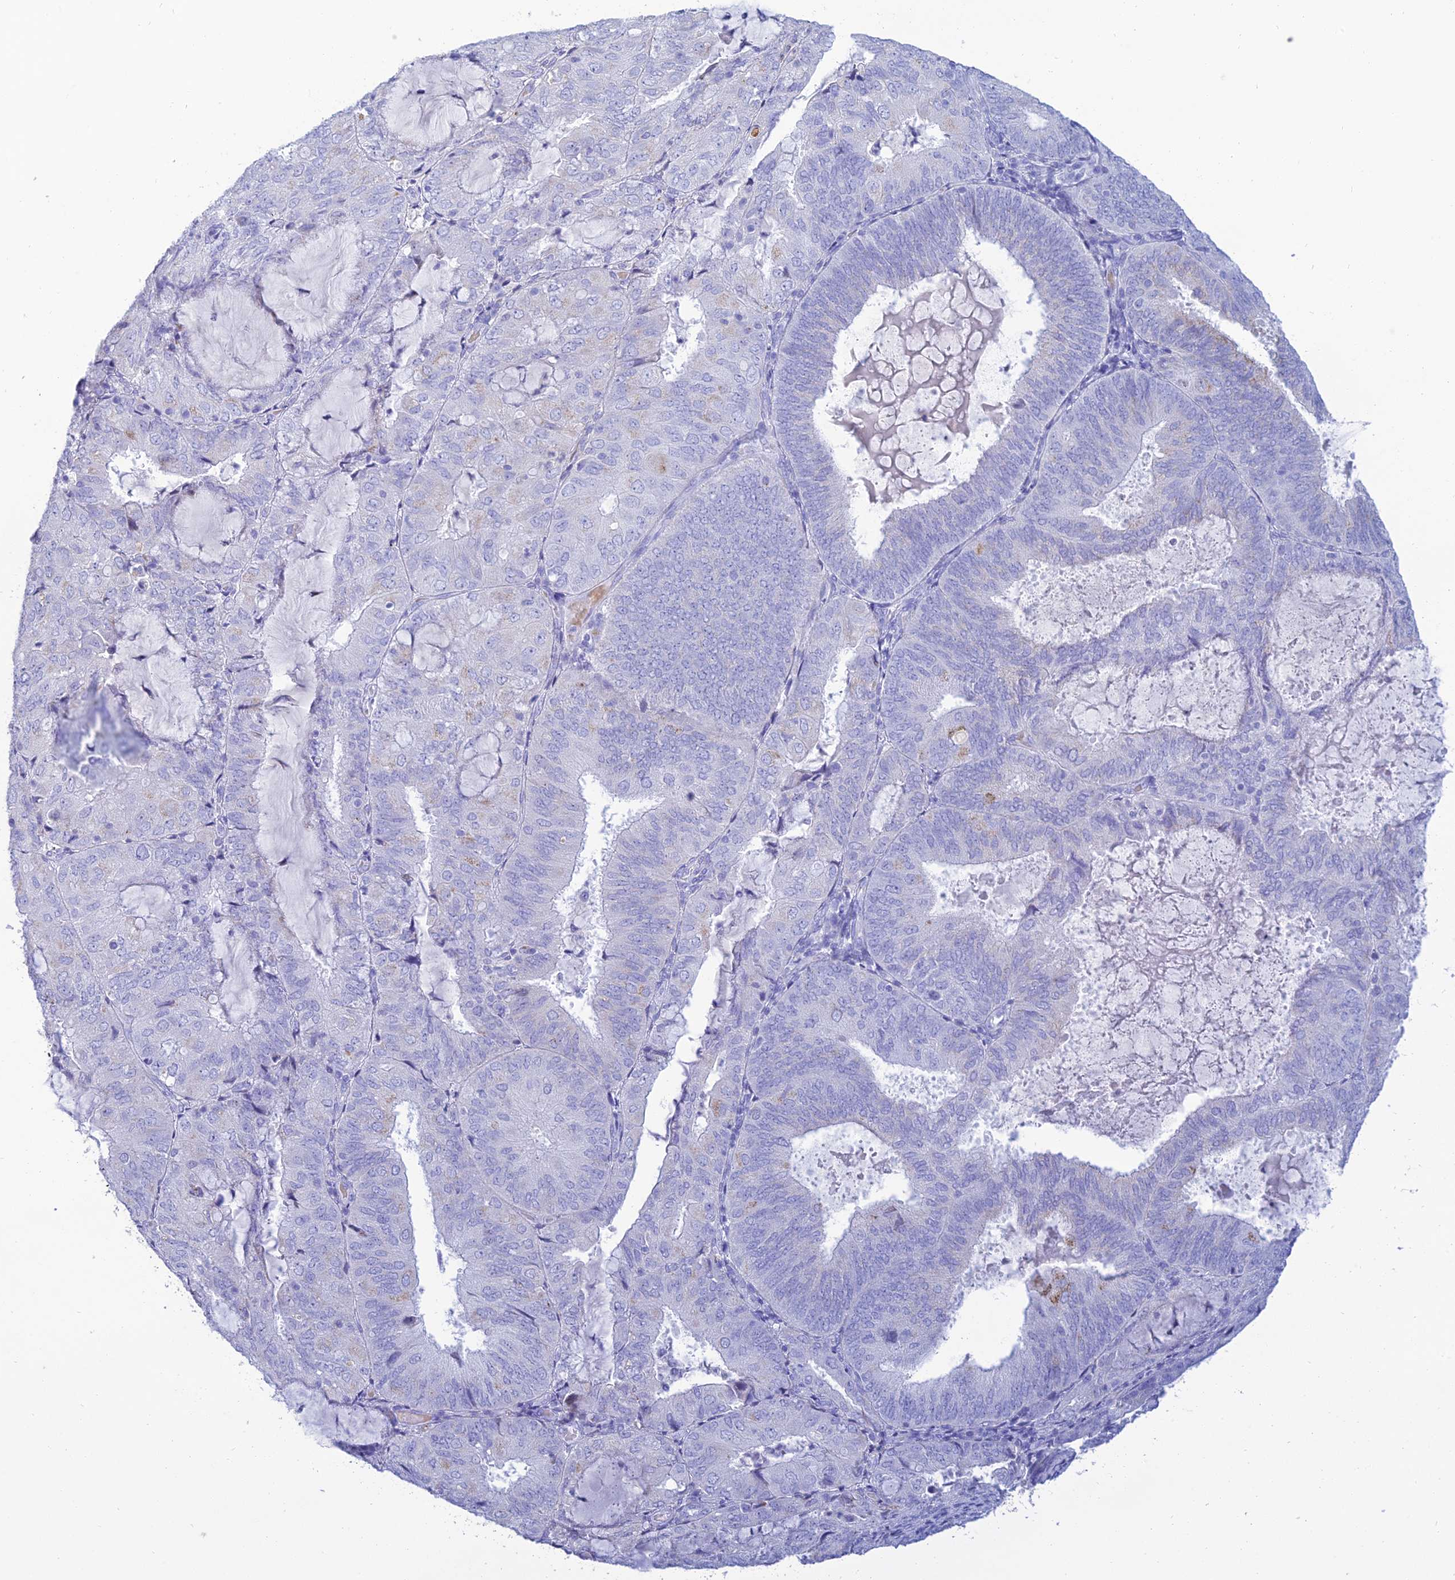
{"staining": {"intensity": "negative", "quantity": "none", "location": "none"}, "tissue": "endometrial cancer", "cell_type": "Tumor cells", "image_type": "cancer", "snomed": [{"axis": "morphology", "description": "Adenocarcinoma, NOS"}, {"axis": "topography", "description": "Endometrium"}], "caption": "Tumor cells show no significant protein staining in endometrial cancer (adenocarcinoma).", "gene": "MAL2", "patient": {"sex": "female", "age": 81}}